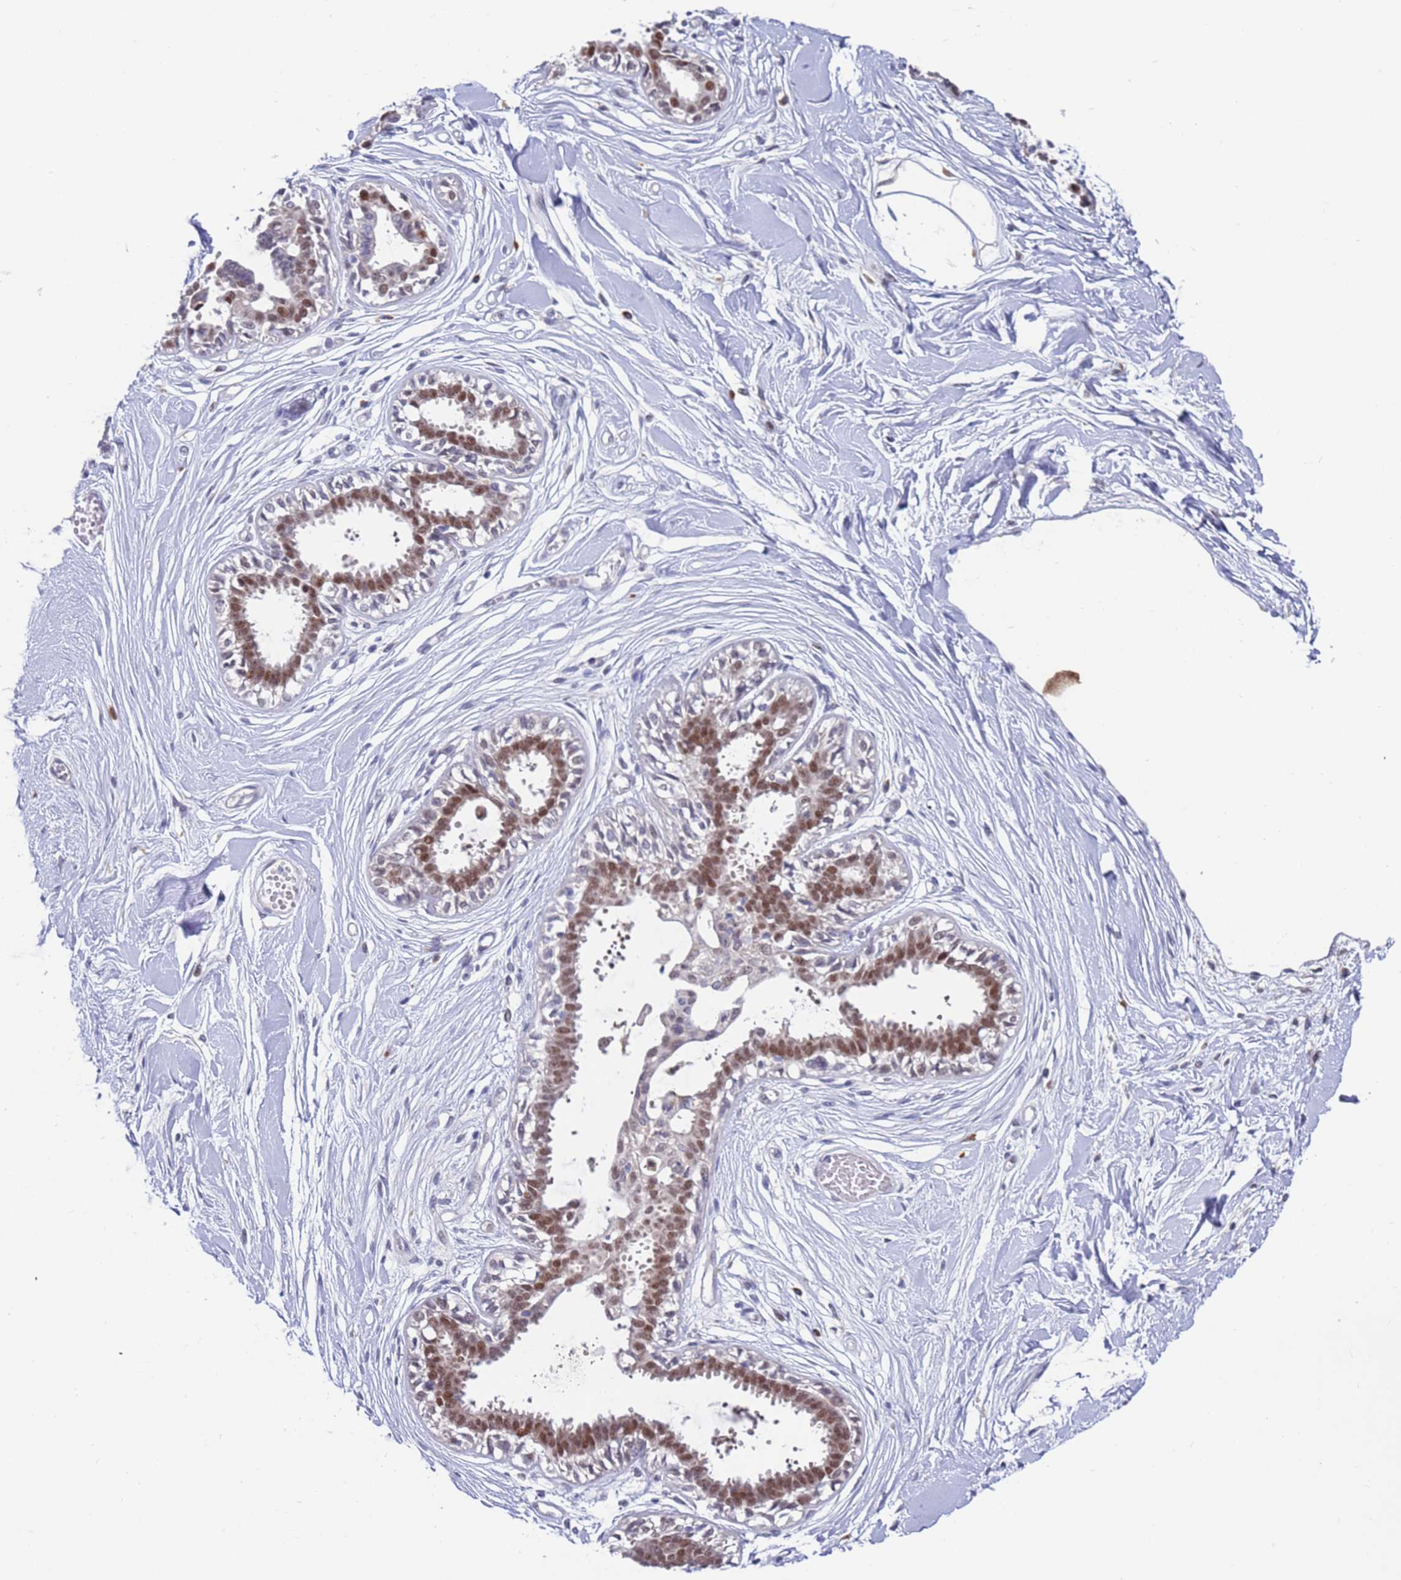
{"staining": {"intensity": "negative", "quantity": "none", "location": "none"}, "tissue": "breast", "cell_type": "Adipocytes", "image_type": "normal", "snomed": [{"axis": "morphology", "description": "Normal tissue, NOS"}, {"axis": "topography", "description": "Breast"}], "caption": "Image shows no protein positivity in adipocytes of benign breast. (DAB immunohistochemistry visualized using brightfield microscopy, high magnification).", "gene": "FBXO27", "patient": {"sex": "female", "age": 45}}